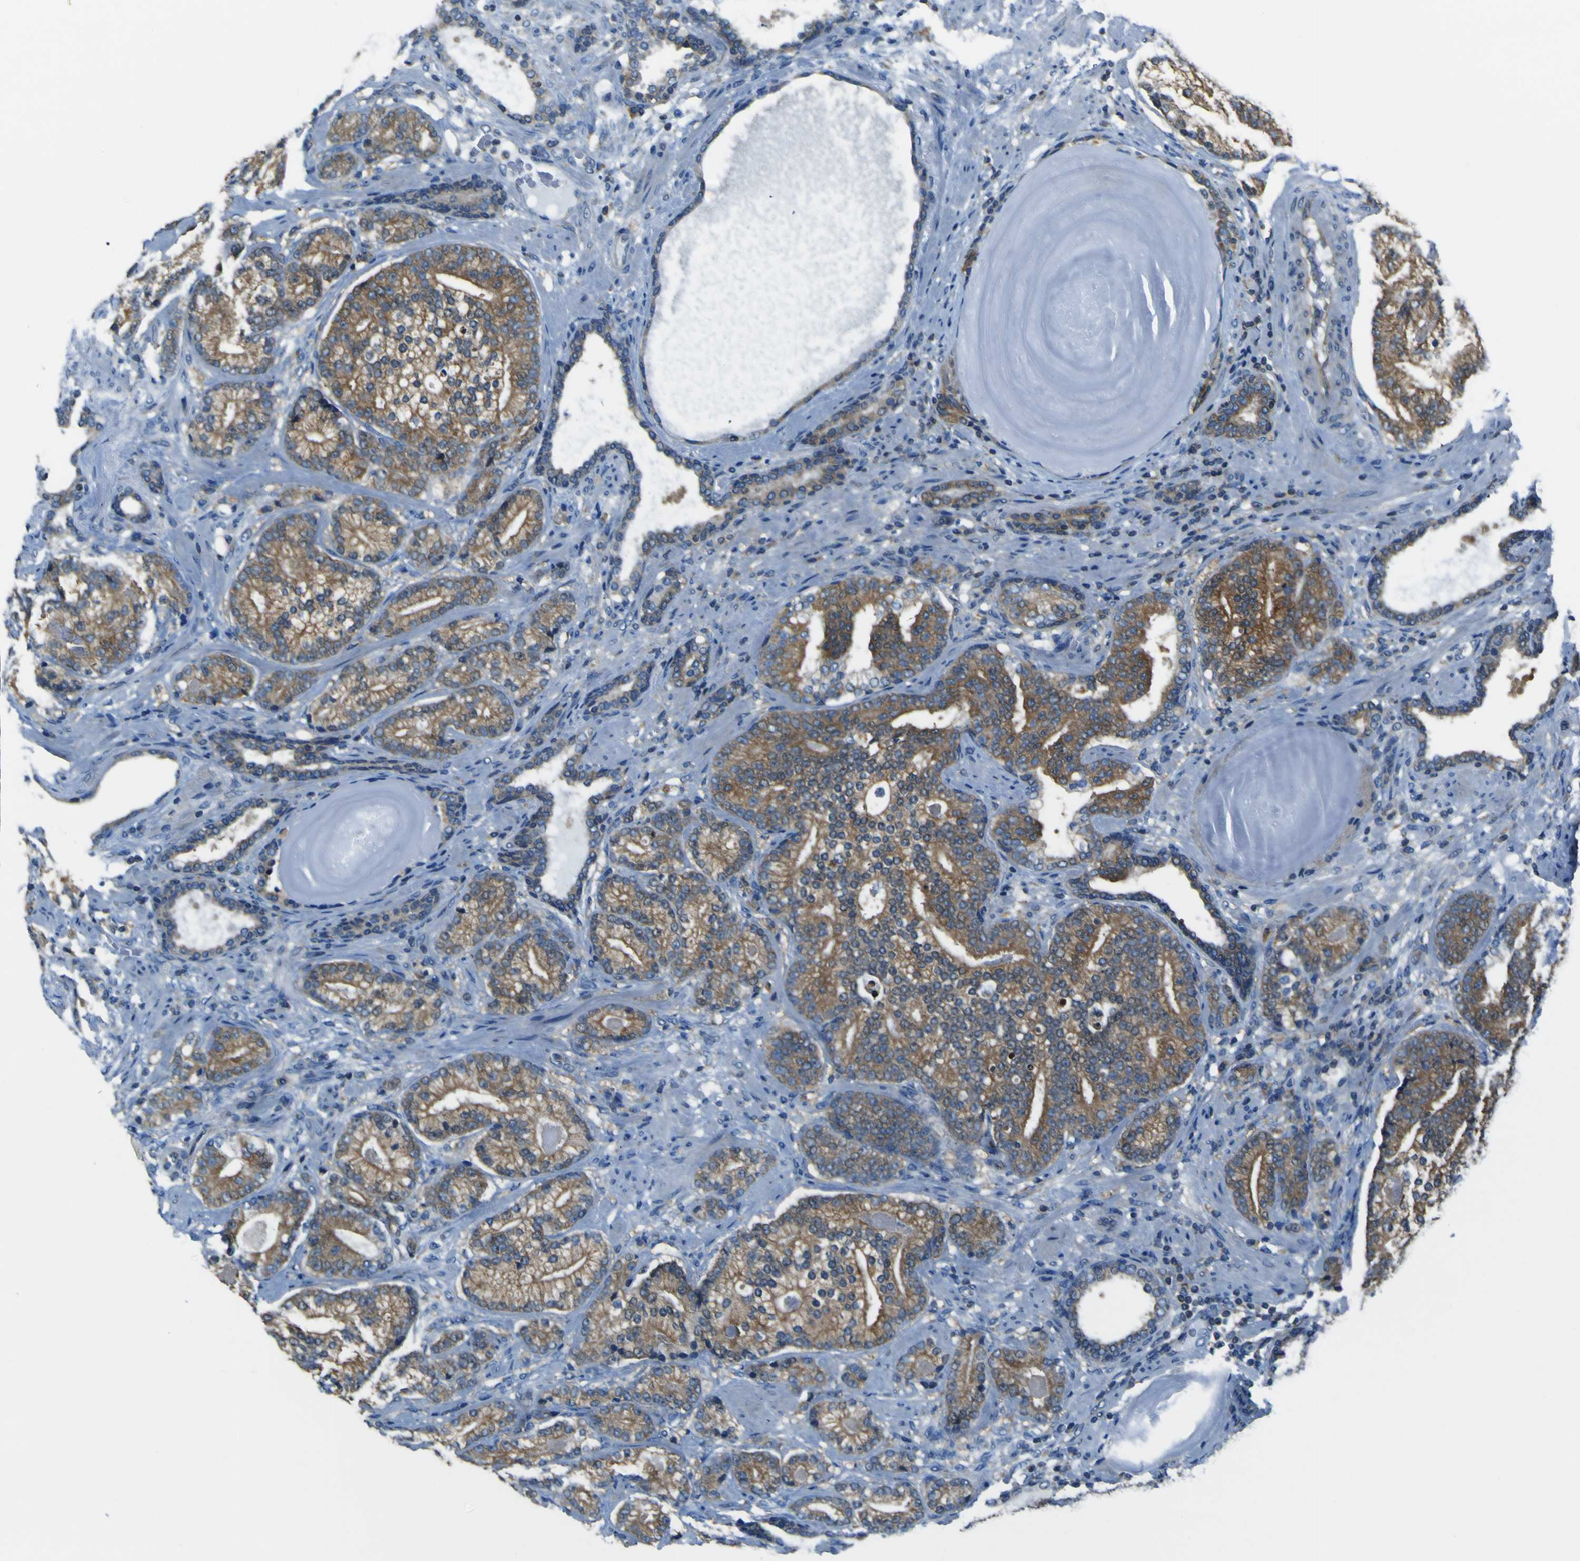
{"staining": {"intensity": "moderate", "quantity": ">75%", "location": "cytoplasmic/membranous"}, "tissue": "prostate cancer", "cell_type": "Tumor cells", "image_type": "cancer", "snomed": [{"axis": "morphology", "description": "Adenocarcinoma, High grade"}, {"axis": "topography", "description": "Prostate"}], "caption": "This histopathology image displays prostate high-grade adenocarcinoma stained with immunohistochemistry to label a protein in brown. The cytoplasmic/membranous of tumor cells show moderate positivity for the protein. Nuclei are counter-stained blue.", "gene": "STIM1", "patient": {"sex": "male", "age": 61}}